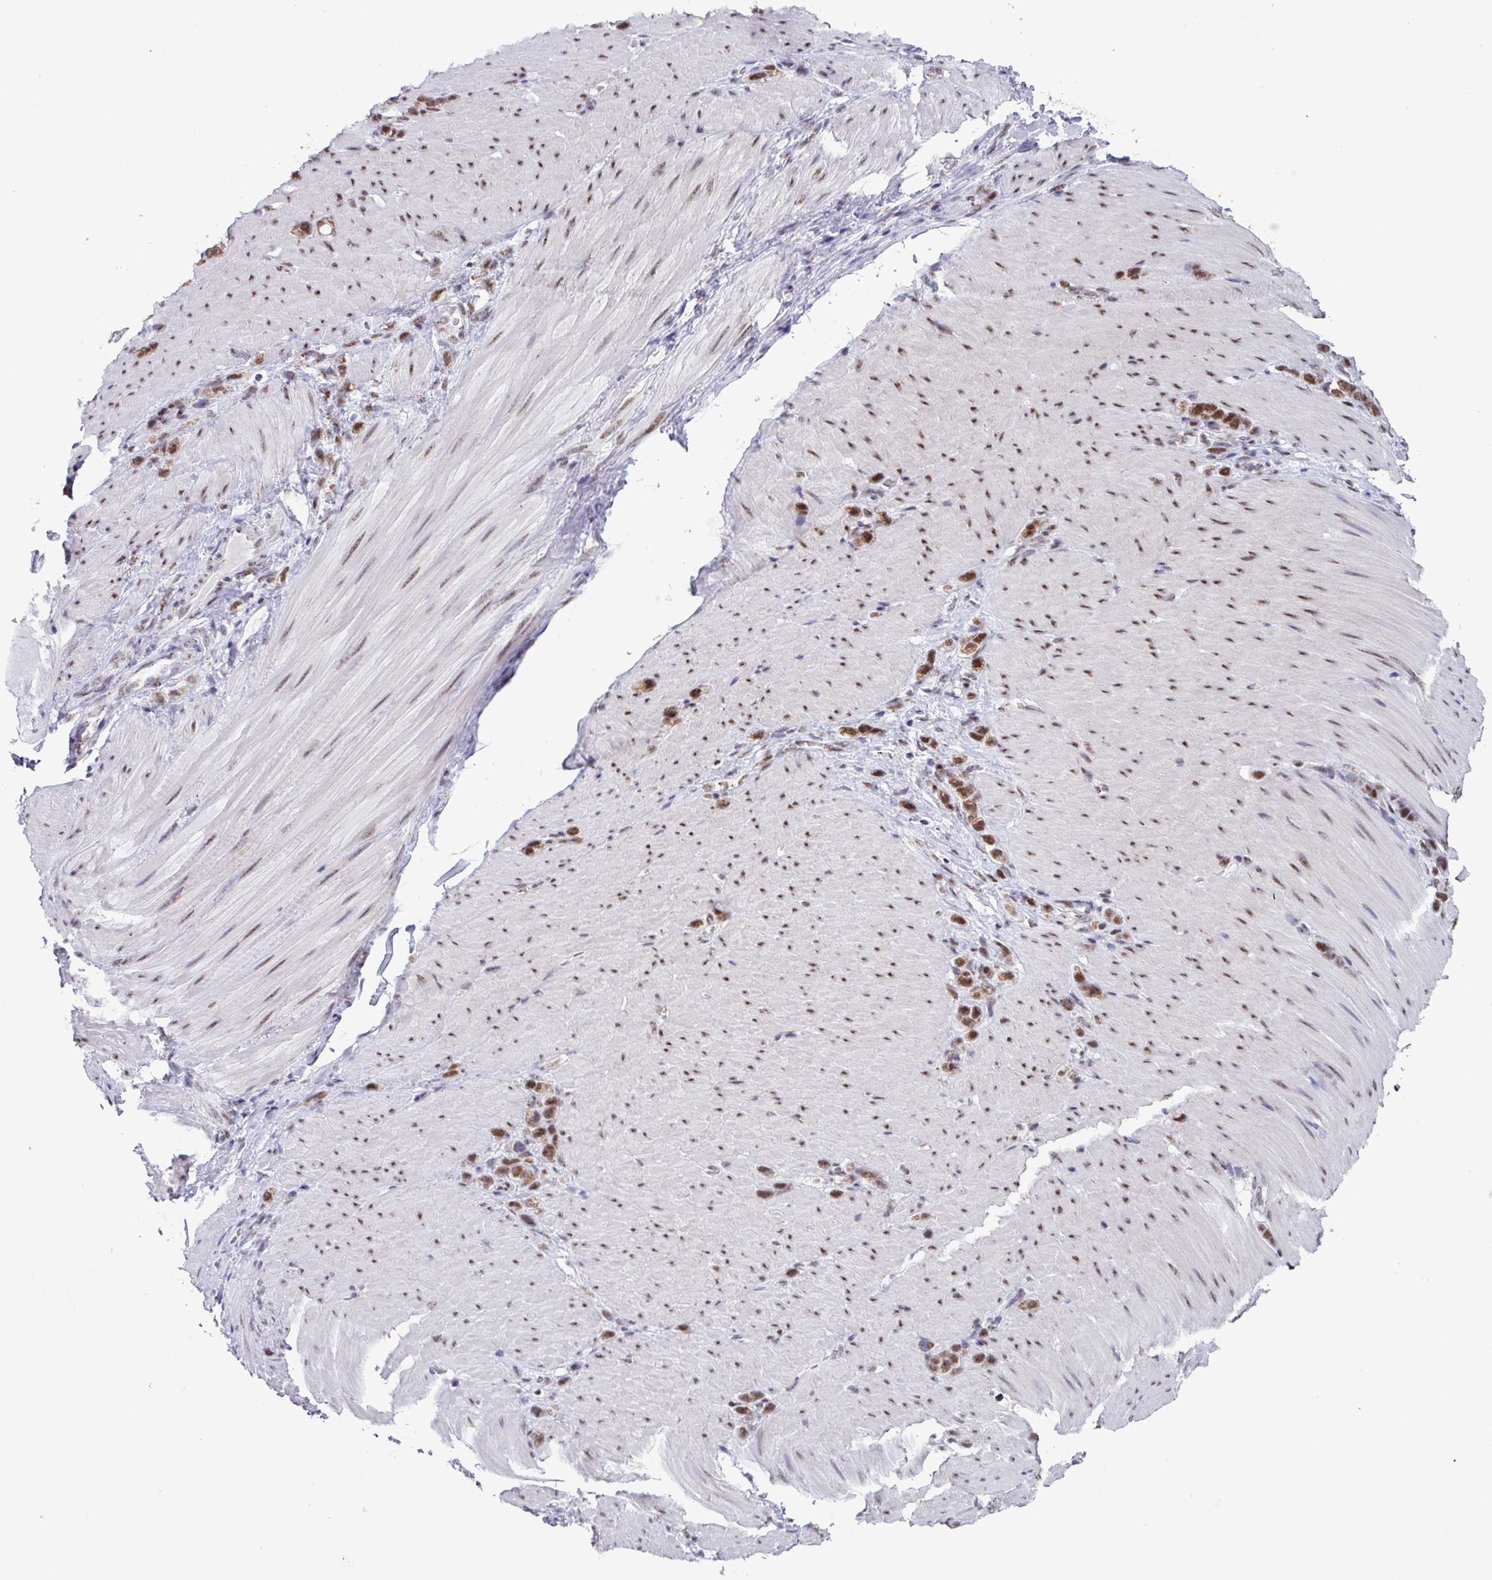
{"staining": {"intensity": "moderate", "quantity": ">75%", "location": "nuclear"}, "tissue": "stomach cancer", "cell_type": "Tumor cells", "image_type": "cancer", "snomed": [{"axis": "morphology", "description": "Adenocarcinoma, NOS"}, {"axis": "topography", "description": "Stomach"}], "caption": "A high-resolution photomicrograph shows immunohistochemistry staining of stomach cancer (adenocarcinoma), which displays moderate nuclear positivity in approximately >75% of tumor cells. Nuclei are stained in blue.", "gene": "PUF60", "patient": {"sex": "female", "age": 65}}